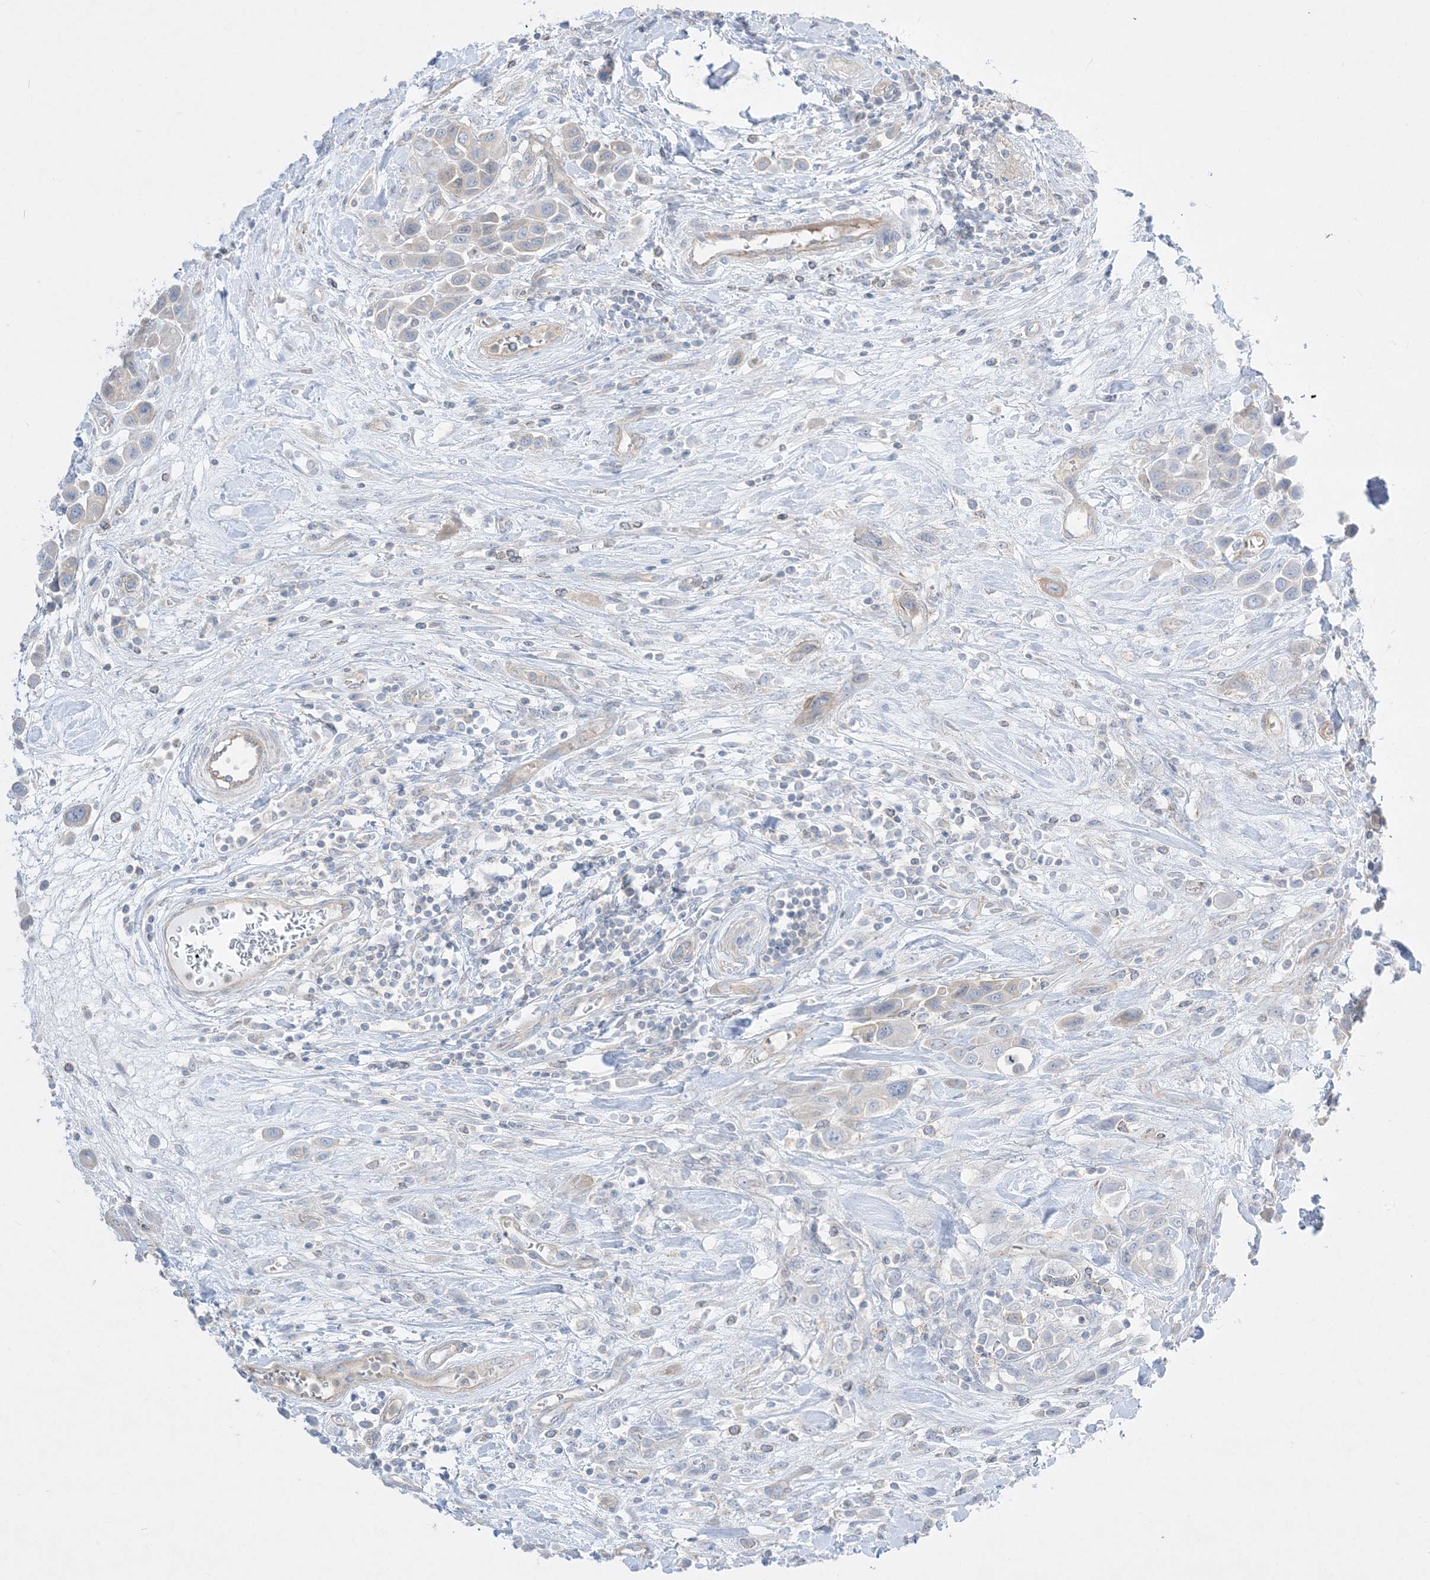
{"staining": {"intensity": "negative", "quantity": "none", "location": "none"}, "tissue": "urothelial cancer", "cell_type": "Tumor cells", "image_type": "cancer", "snomed": [{"axis": "morphology", "description": "Urothelial carcinoma, High grade"}, {"axis": "topography", "description": "Urinary bladder"}], "caption": "DAB immunohistochemical staining of urothelial cancer demonstrates no significant staining in tumor cells.", "gene": "ARHGEF9", "patient": {"sex": "male", "age": 50}}